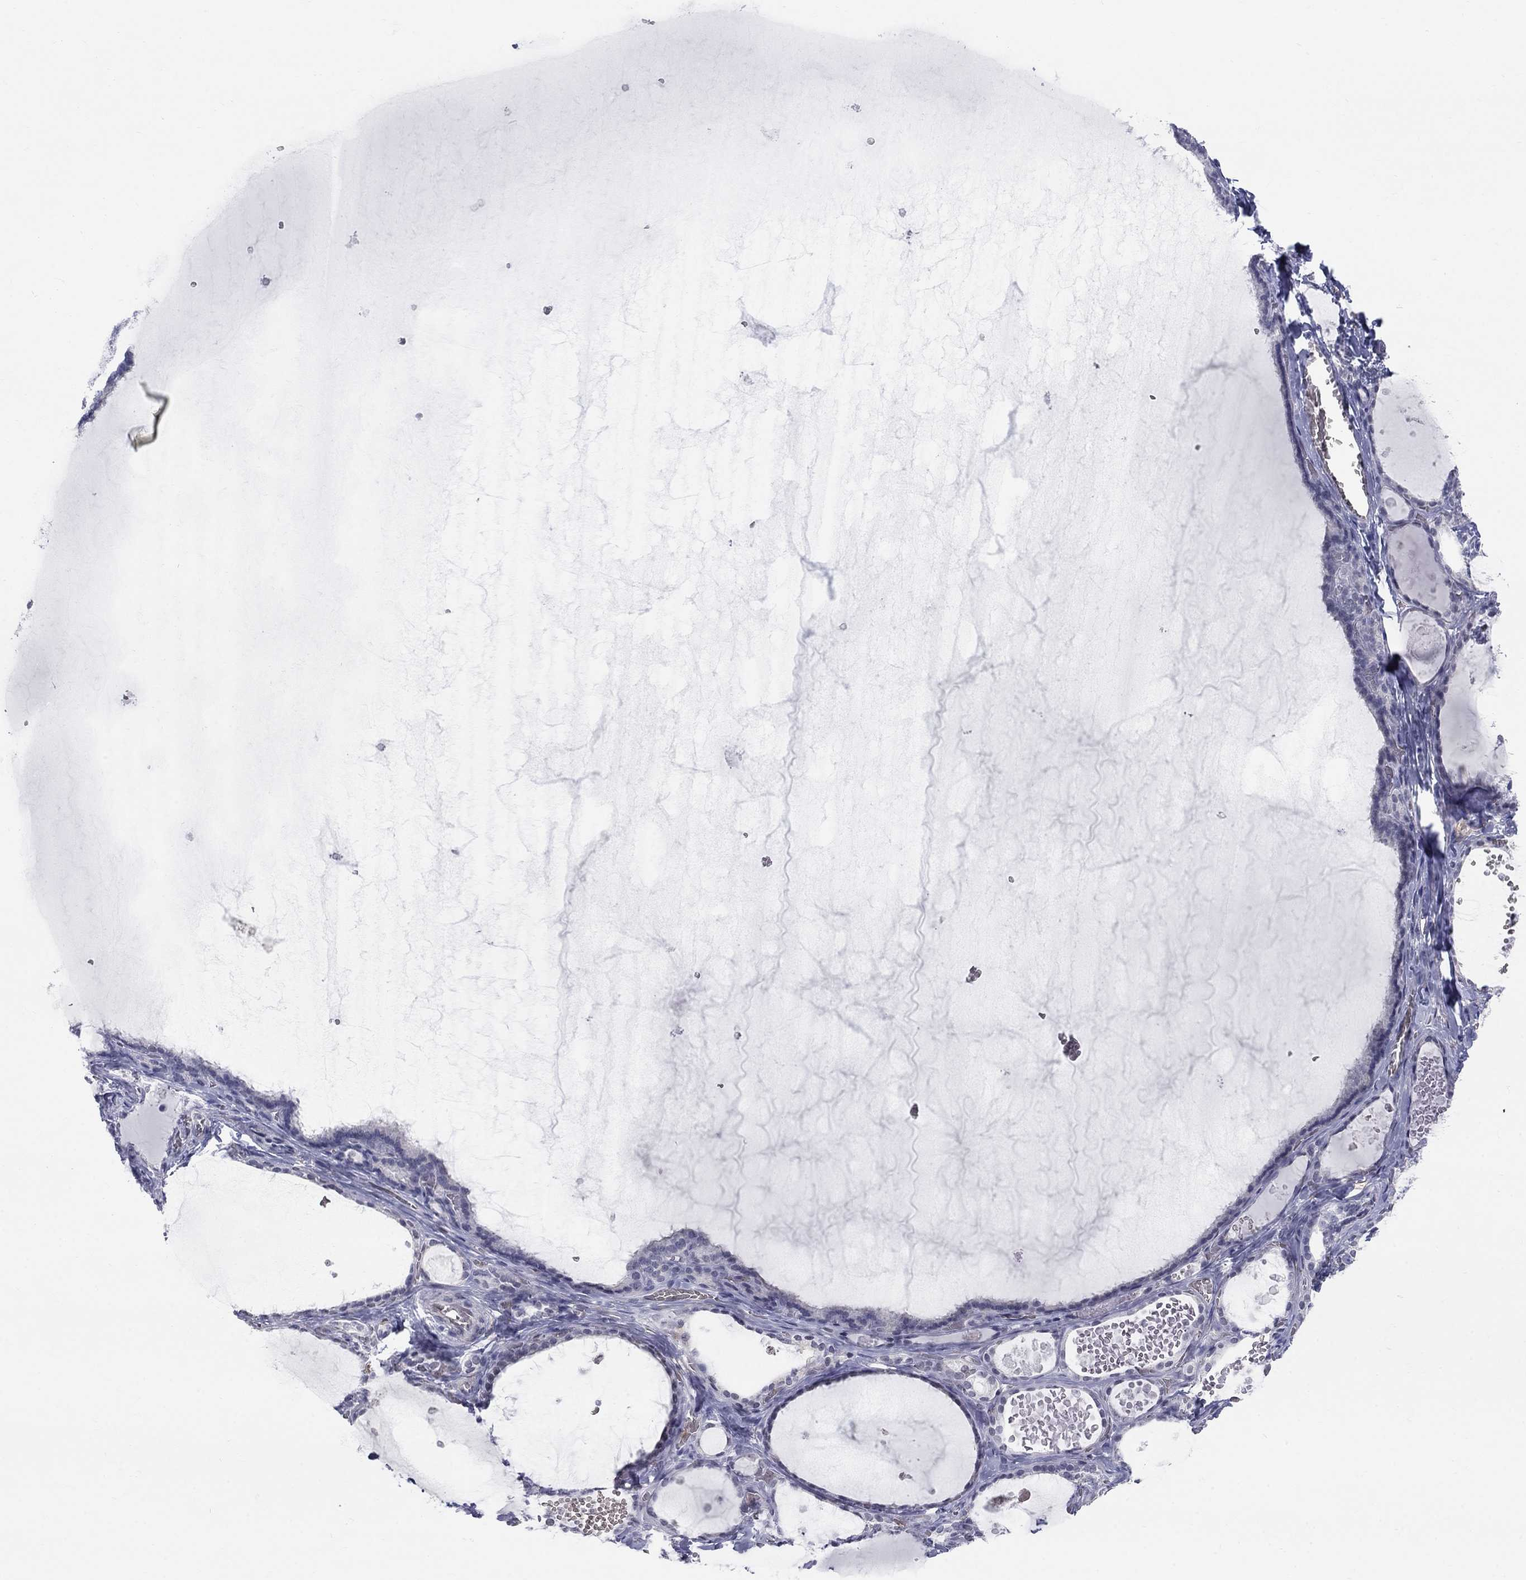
{"staining": {"intensity": "negative", "quantity": "none", "location": "none"}, "tissue": "thyroid gland", "cell_type": "Glandular cells", "image_type": "normal", "snomed": [{"axis": "morphology", "description": "Normal tissue, NOS"}, {"axis": "topography", "description": "Thyroid gland"}], "caption": "Photomicrograph shows no significant protein expression in glandular cells of normal thyroid gland. Brightfield microscopy of immunohistochemistry (IHC) stained with DAB (brown) and hematoxylin (blue), captured at high magnification.", "gene": "DMTN", "patient": {"sex": "female", "age": 56}}